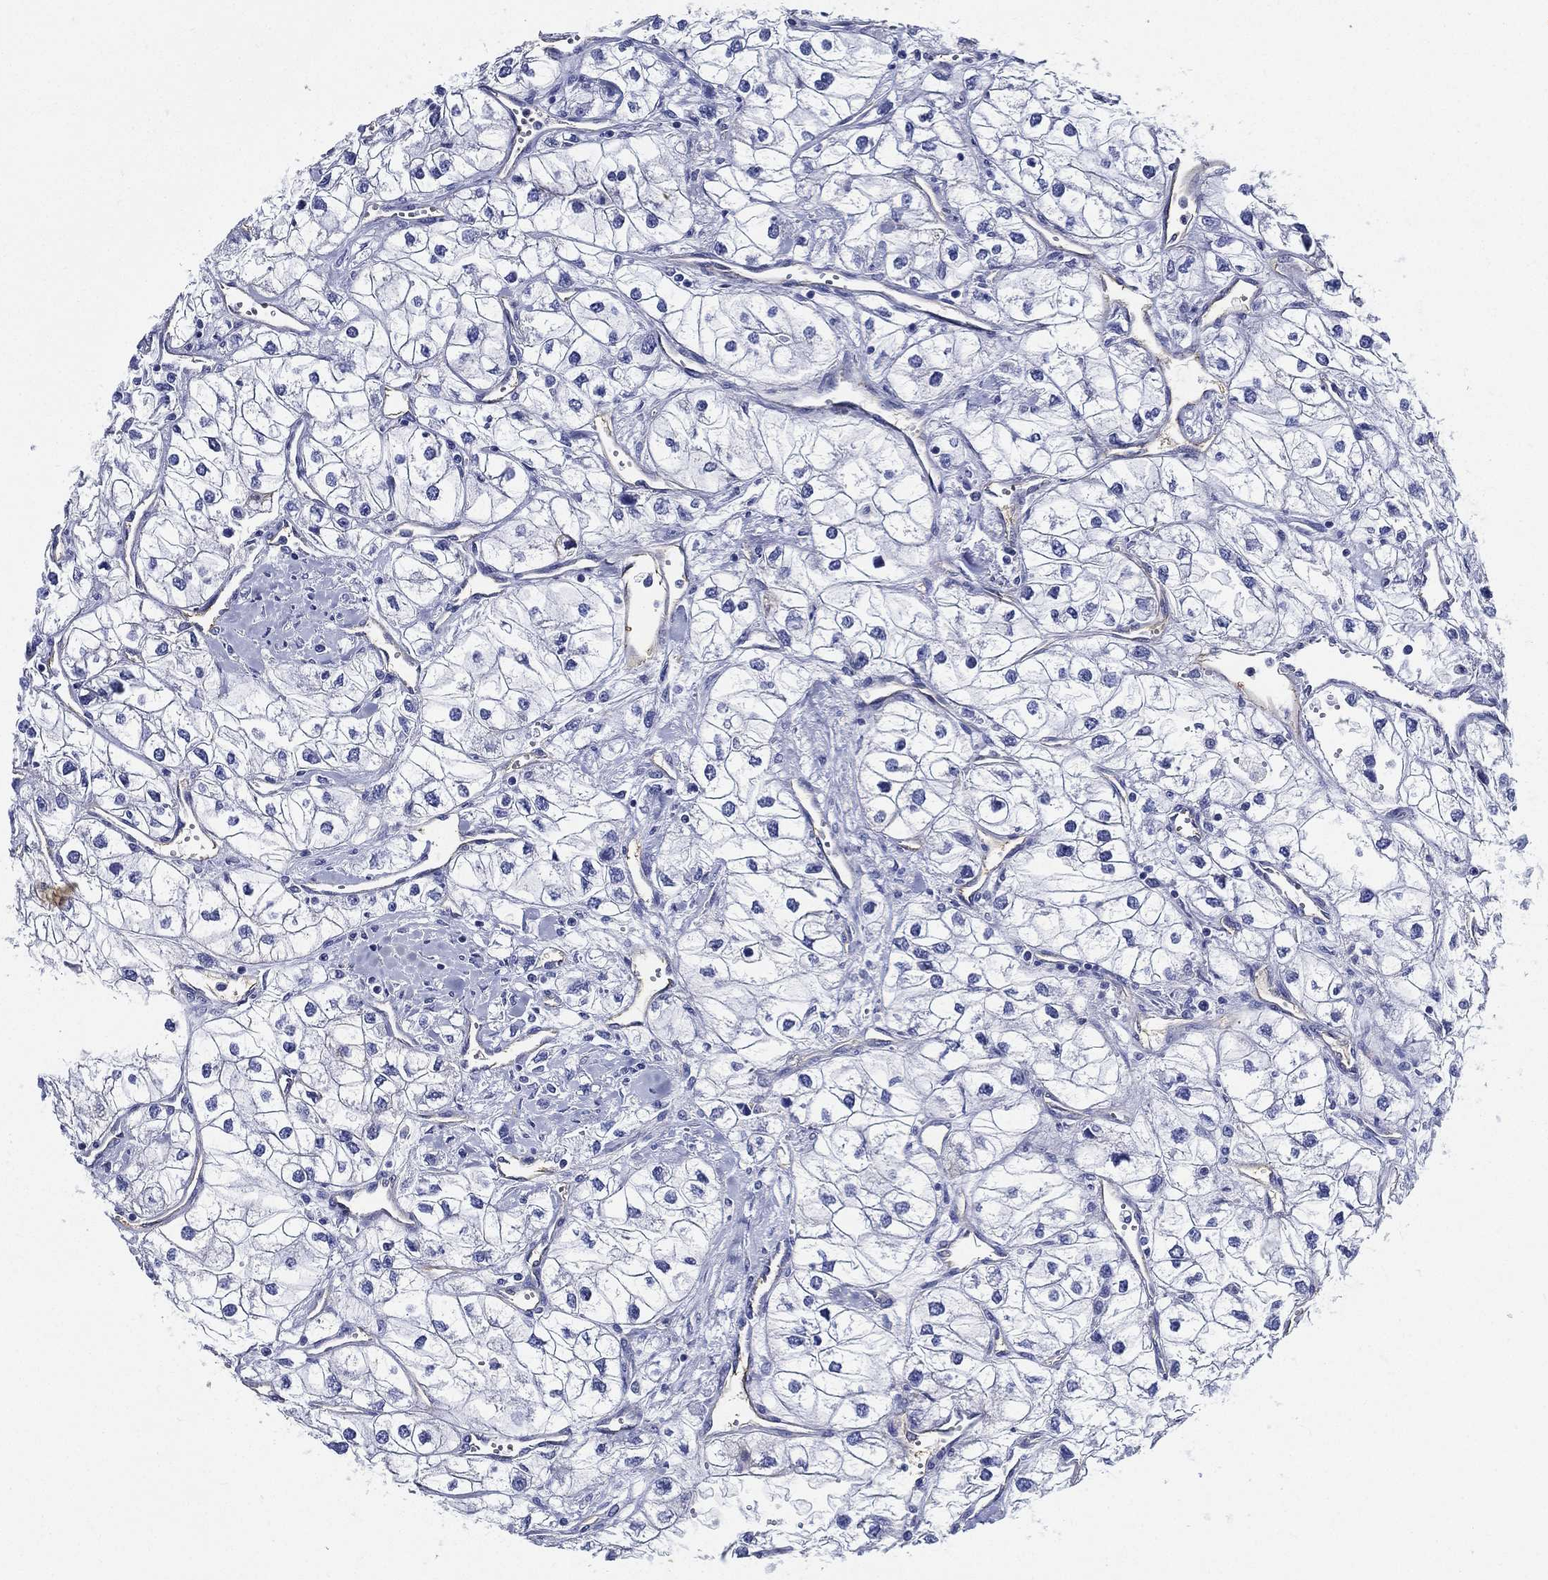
{"staining": {"intensity": "negative", "quantity": "none", "location": "none"}, "tissue": "renal cancer", "cell_type": "Tumor cells", "image_type": "cancer", "snomed": [{"axis": "morphology", "description": "Adenocarcinoma, NOS"}, {"axis": "topography", "description": "Kidney"}], "caption": "An image of human renal adenocarcinoma is negative for staining in tumor cells. Nuclei are stained in blue.", "gene": "NEDD9", "patient": {"sex": "male", "age": 59}}